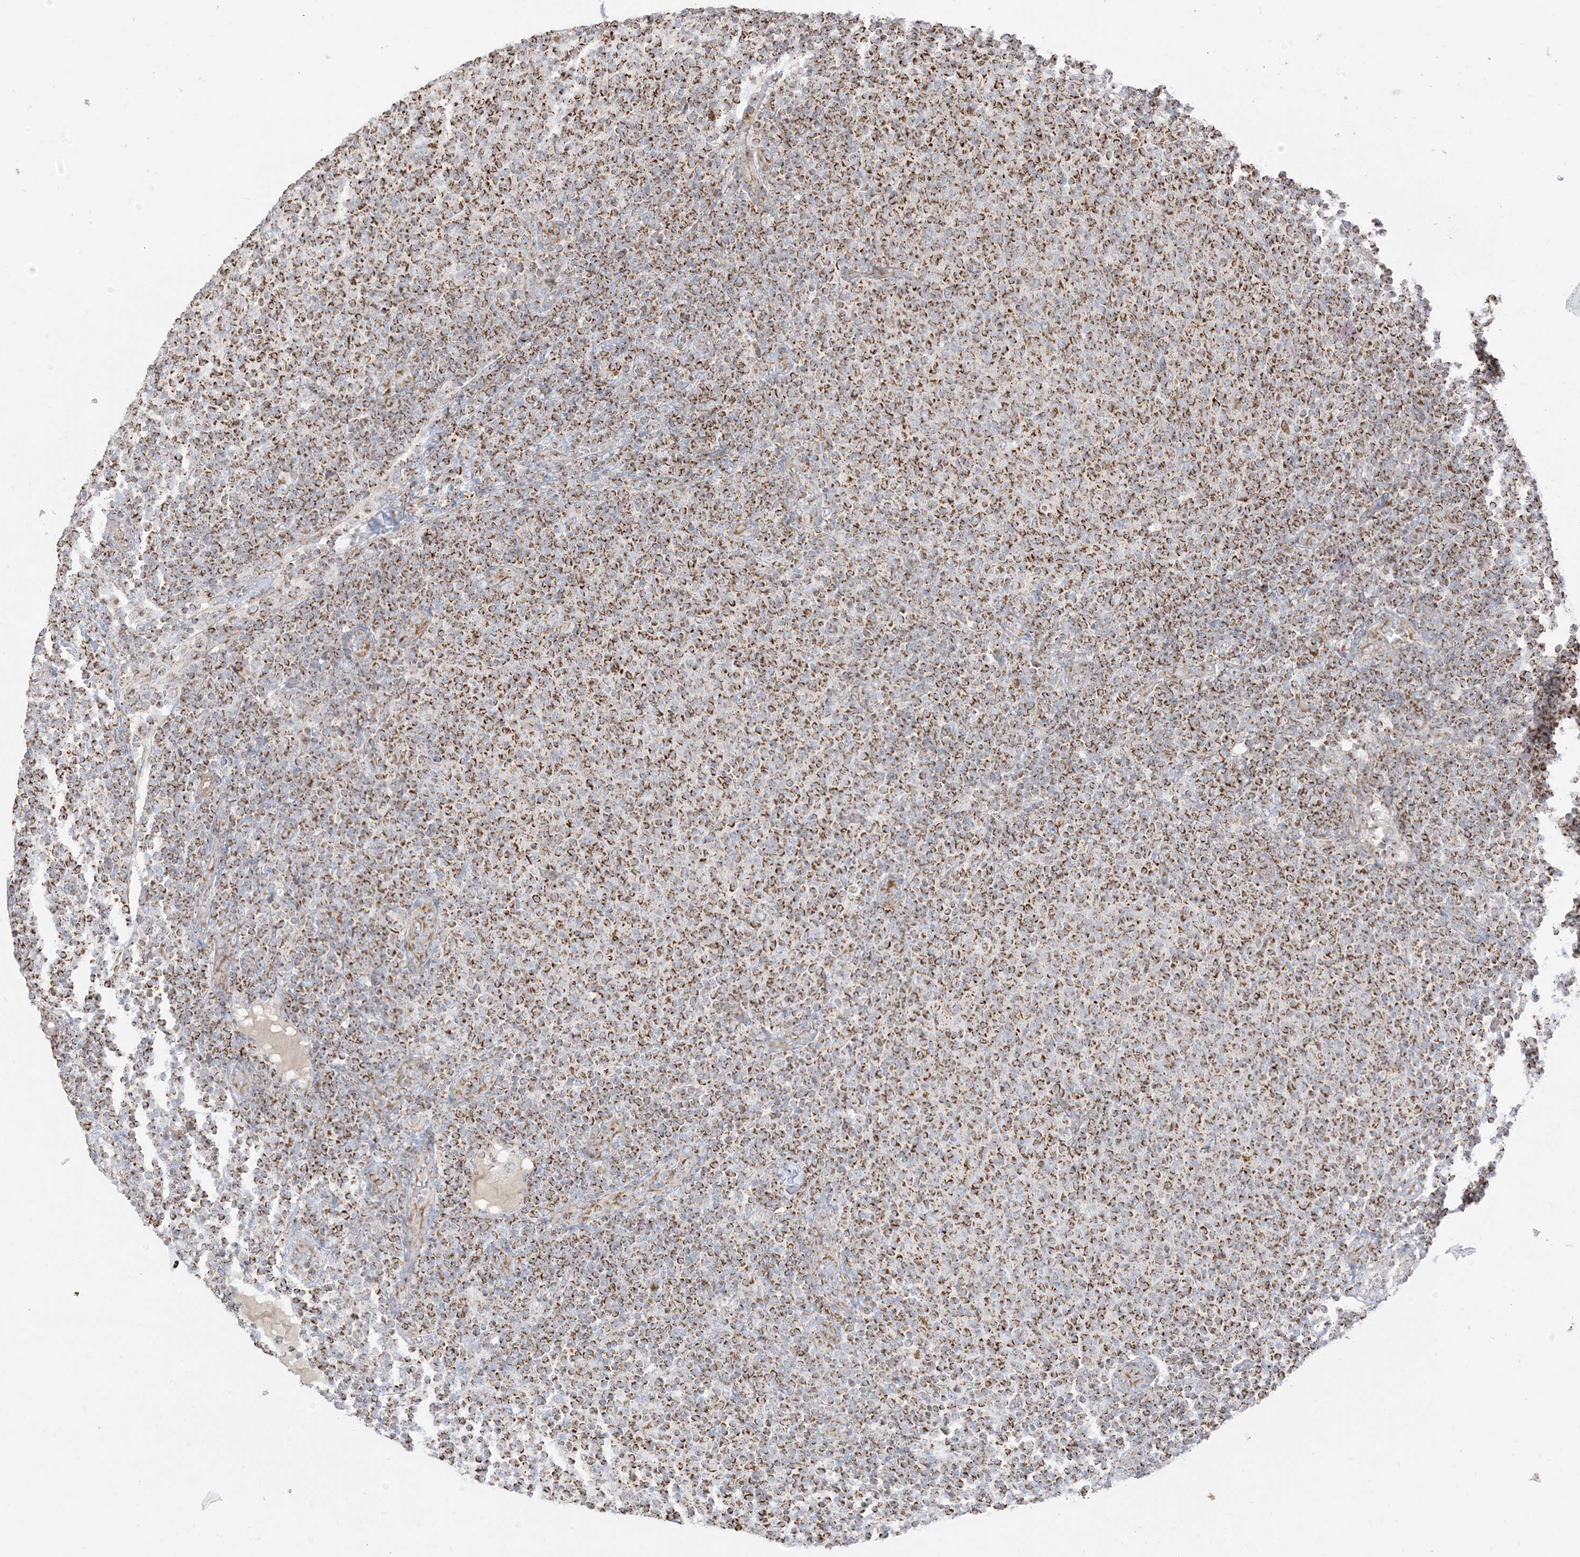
{"staining": {"intensity": "strong", "quantity": ">75%", "location": "cytoplasmic/membranous"}, "tissue": "lymphoma", "cell_type": "Tumor cells", "image_type": "cancer", "snomed": [{"axis": "morphology", "description": "Malignant lymphoma, non-Hodgkin's type, Low grade"}, {"axis": "topography", "description": "Lymph node"}], "caption": "Low-grade malignant lymphoma, non-Hodgkin's type tissue exhibits strong cytoplasmic/membranous positivity in about >75% of tumor cells", "gene": "SLC25A12", "patient": {"sex": "male", "age": 66}}